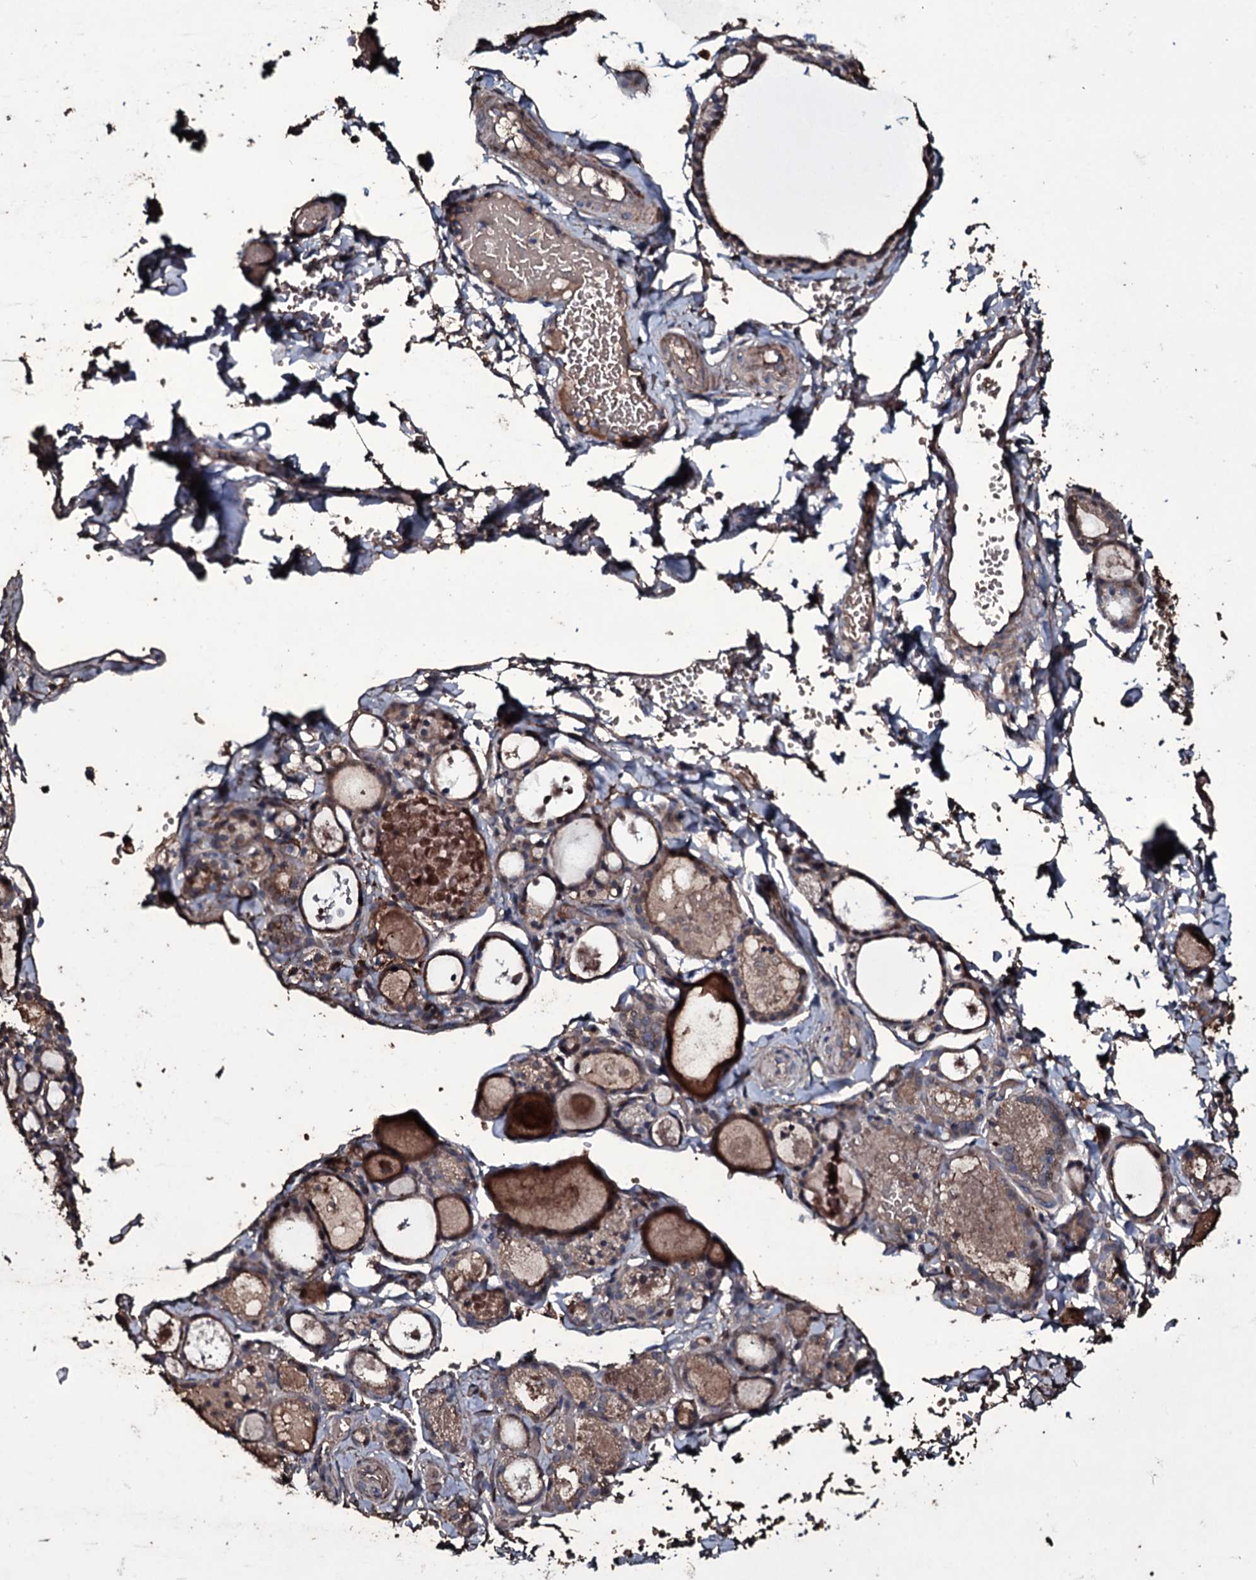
{"staining": {"intensity": "moderate", "quantity": "25%-75%", "location": "cytoplasmic/membranous"}, "tissue": "thyroid gland", "cell_type": "Glandular cells", "image_type": "normal", "snomed": [{"axis": "morphology", "description": "Normal tissue, NOS"}, {"axis": "topography", "description": "Thyroid gland"}], "caption": "Moderate cytoplasmic/membranous positivity is present in approximately 25%-75% of glandular cells in normal thyroid gland.", "gene": "ZSWIM8", "patient": {"sex": "male", "age": 56}}